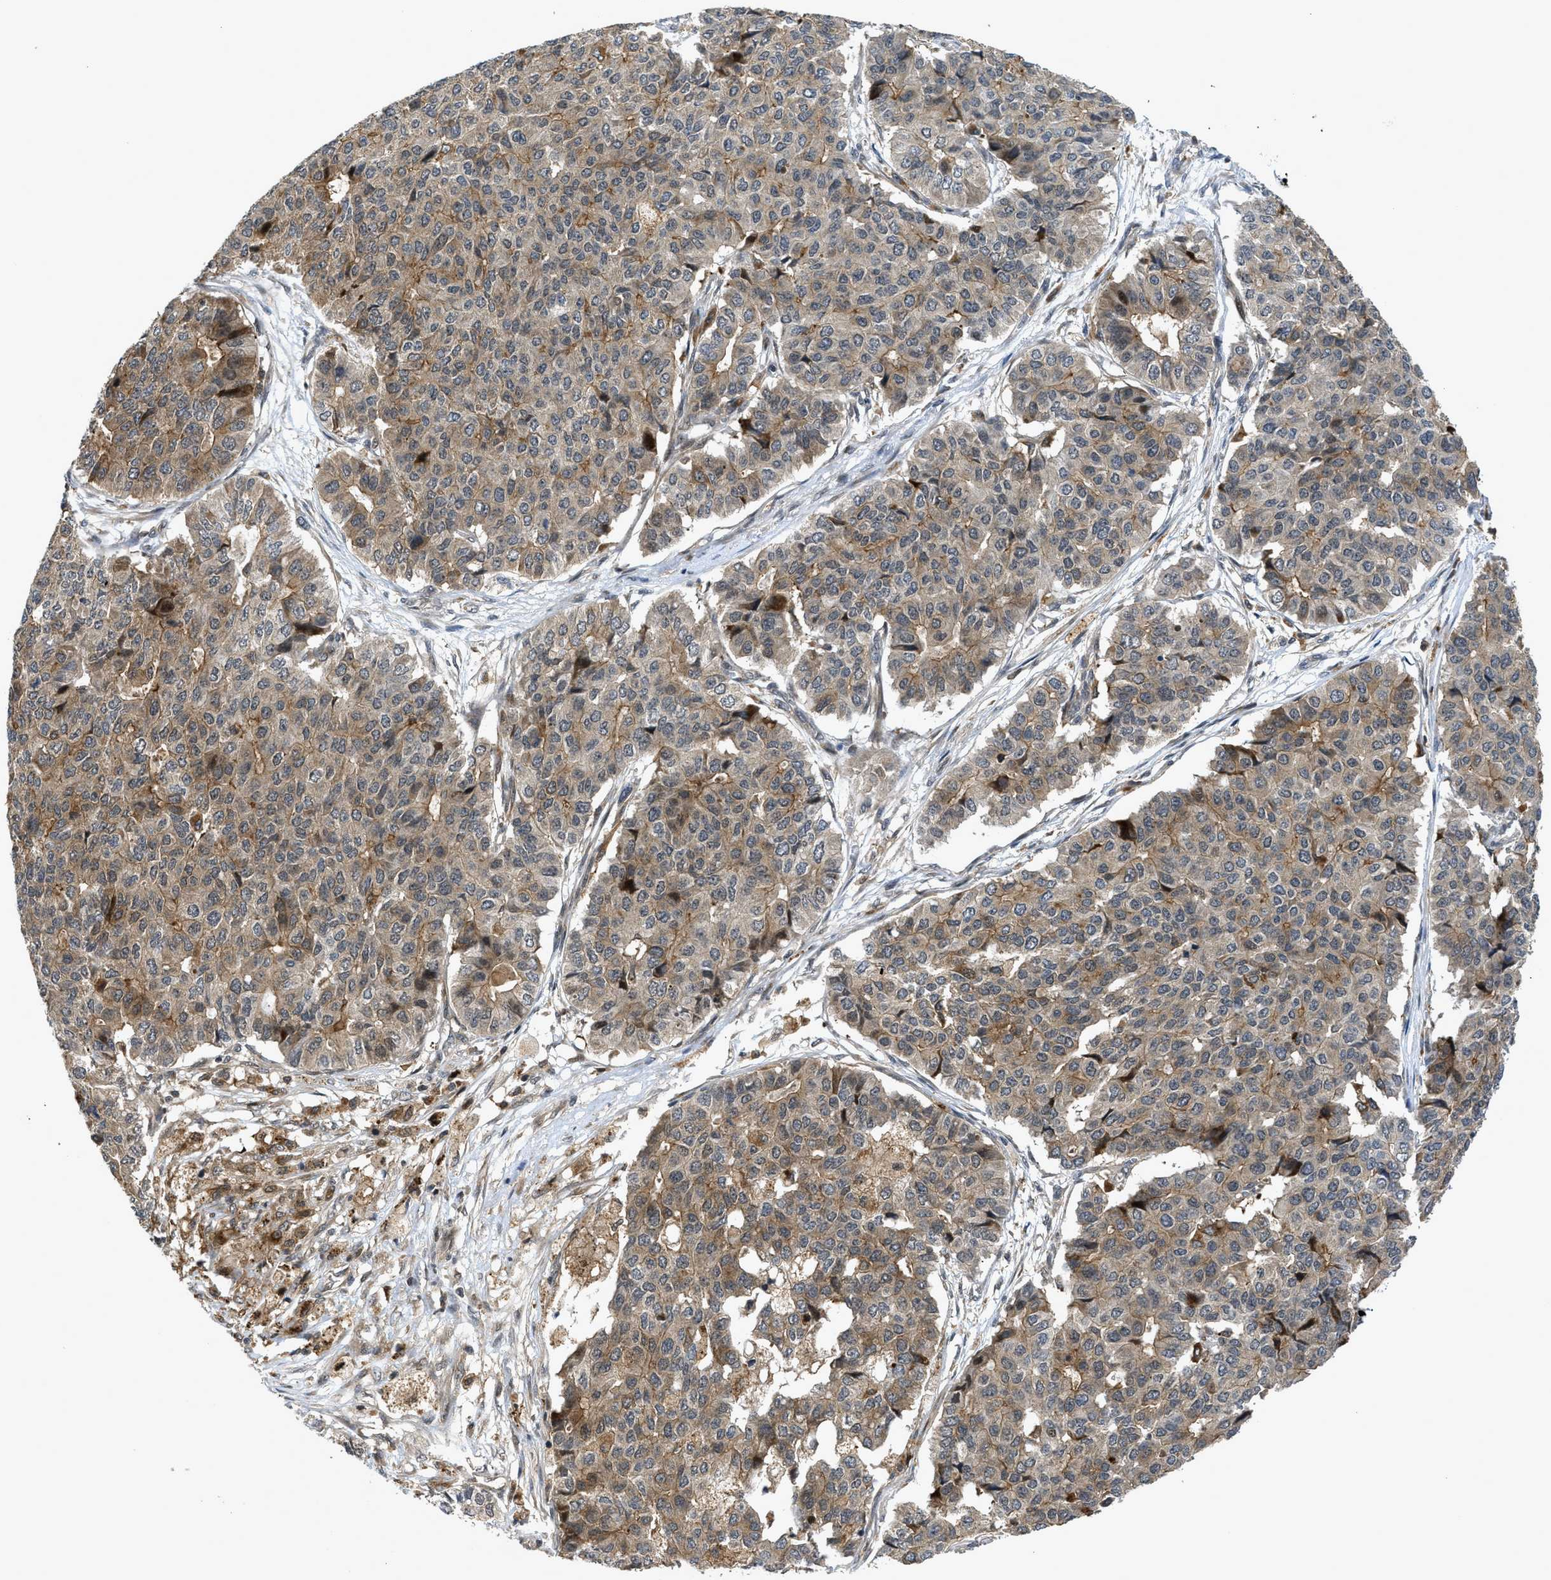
{"staining": {"intensity": "moderate", "quantity": "25%-75%", "location": "cytoplasmic/membranous"}, "tissue": "pancreatic cancer", "cell_type": "Tumor cells", "image_type": "cancer", "snomed": [{"axis": "morphology", "description": "Adenocarcinoma, NOS"}, {"axis": "topography", "description": "Pancreas"}], "caption": "Moderate cytoplasmic/membranous expression is present in approximately 25%-75% of tumor cells in pancreatic adenocarcinoma. Immunohistochemistry (ihc) stains the protein in brown and the nuclei are stained blue.", "gene": "DNAJC28", "patient": {"sex": "male", "age": 50}}